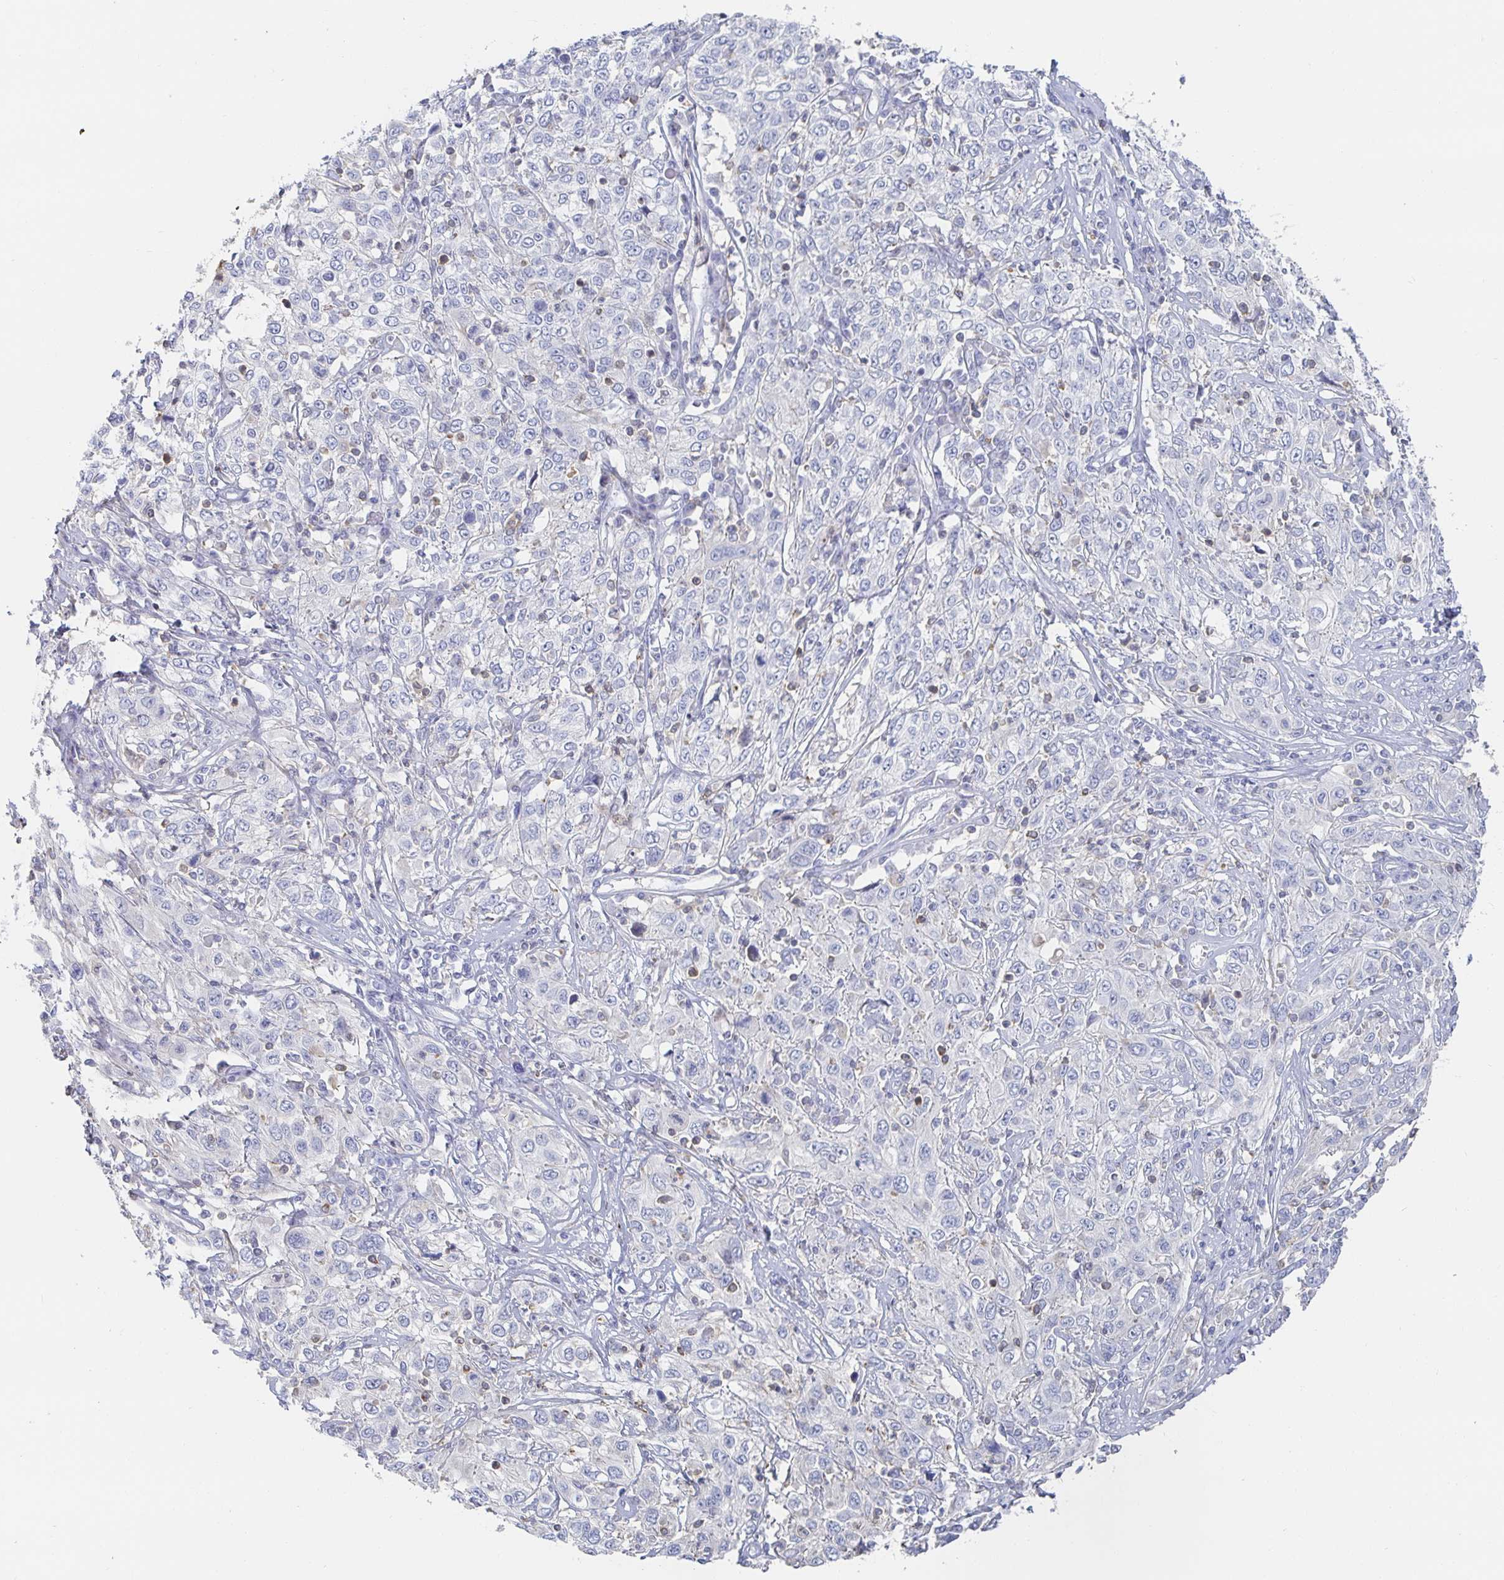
{"staining": {"intensity": "negative", "quantity": "none", "location": "none"}, "tissue": "cervical cancer", "cell_type": "Tumor cells", "image_type": "cancer", "snomed": [{"axis": "morphology", "description": "Squamous cell carcinoma, NOS"}, {"axis": "topography", "description": "Cervix"}], "caption": "Immunohistochemical staining of human cervical cancer demonstrates no significant expression in tumor cells. (DAB (3,3'-diaminobenzidine) immunohistochemistry (IHC), high magnification).", "gene": "PIK3CD", "patient": {"sex": "female", "age": 46}}